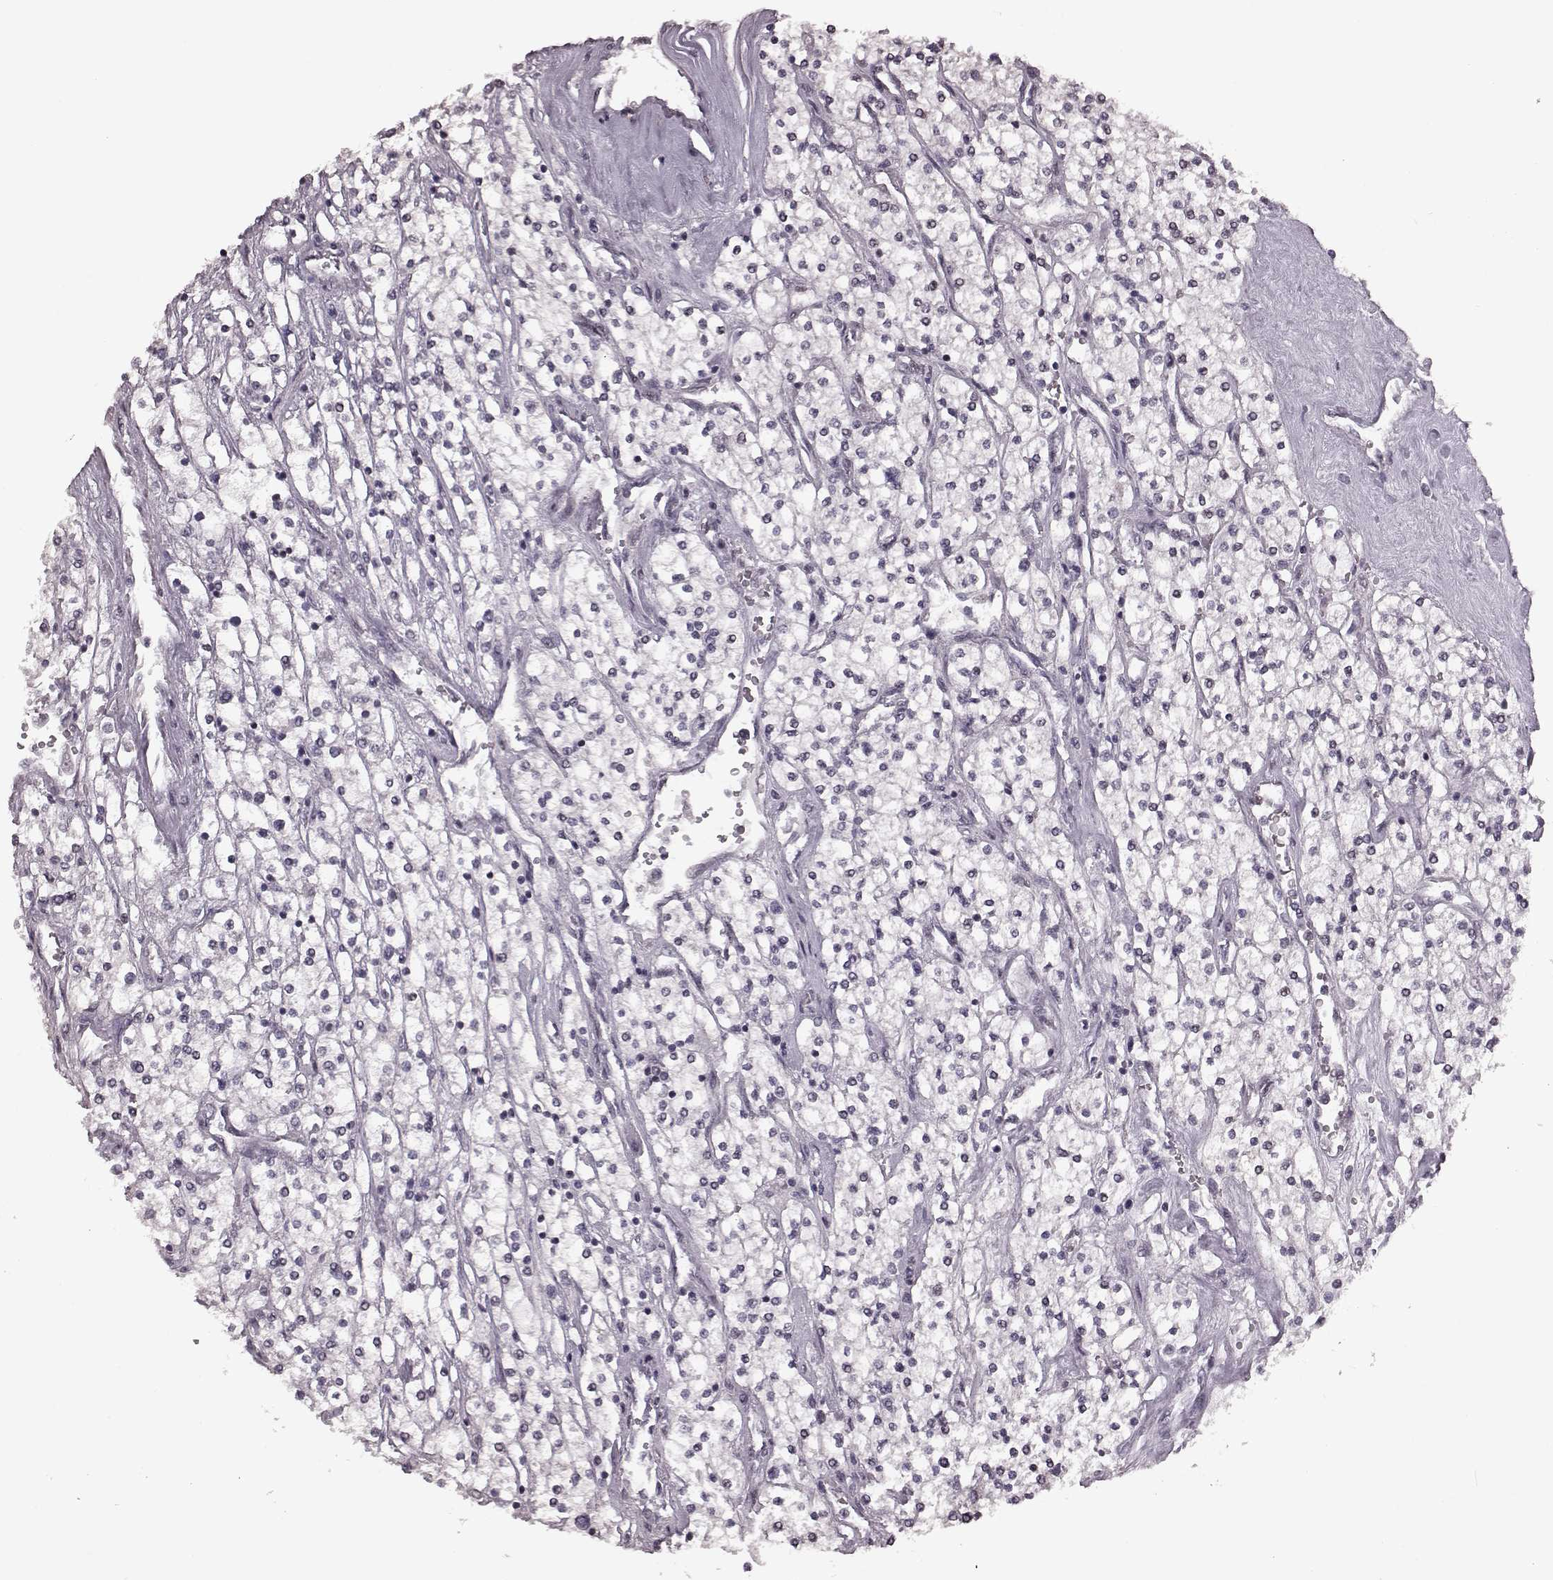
{"staining": {"intensity": "negative", "quantity": "none", "location": "none"}, "tissue": "renal cancer", "cell_type": "Tumor cells", "image_type": "cancer", "snomed": [{"axis": "morphology", "description": "Adenocarcinoma, NOS"}, {"axis": "topography", "description": "Kidney"}], "caption": "Photomicrograph shows no significant protein expression in tumor cells of renal adenocarcinoma.", "gene": "NR2C1", "patient": {"sex": "male", "age": 80}}